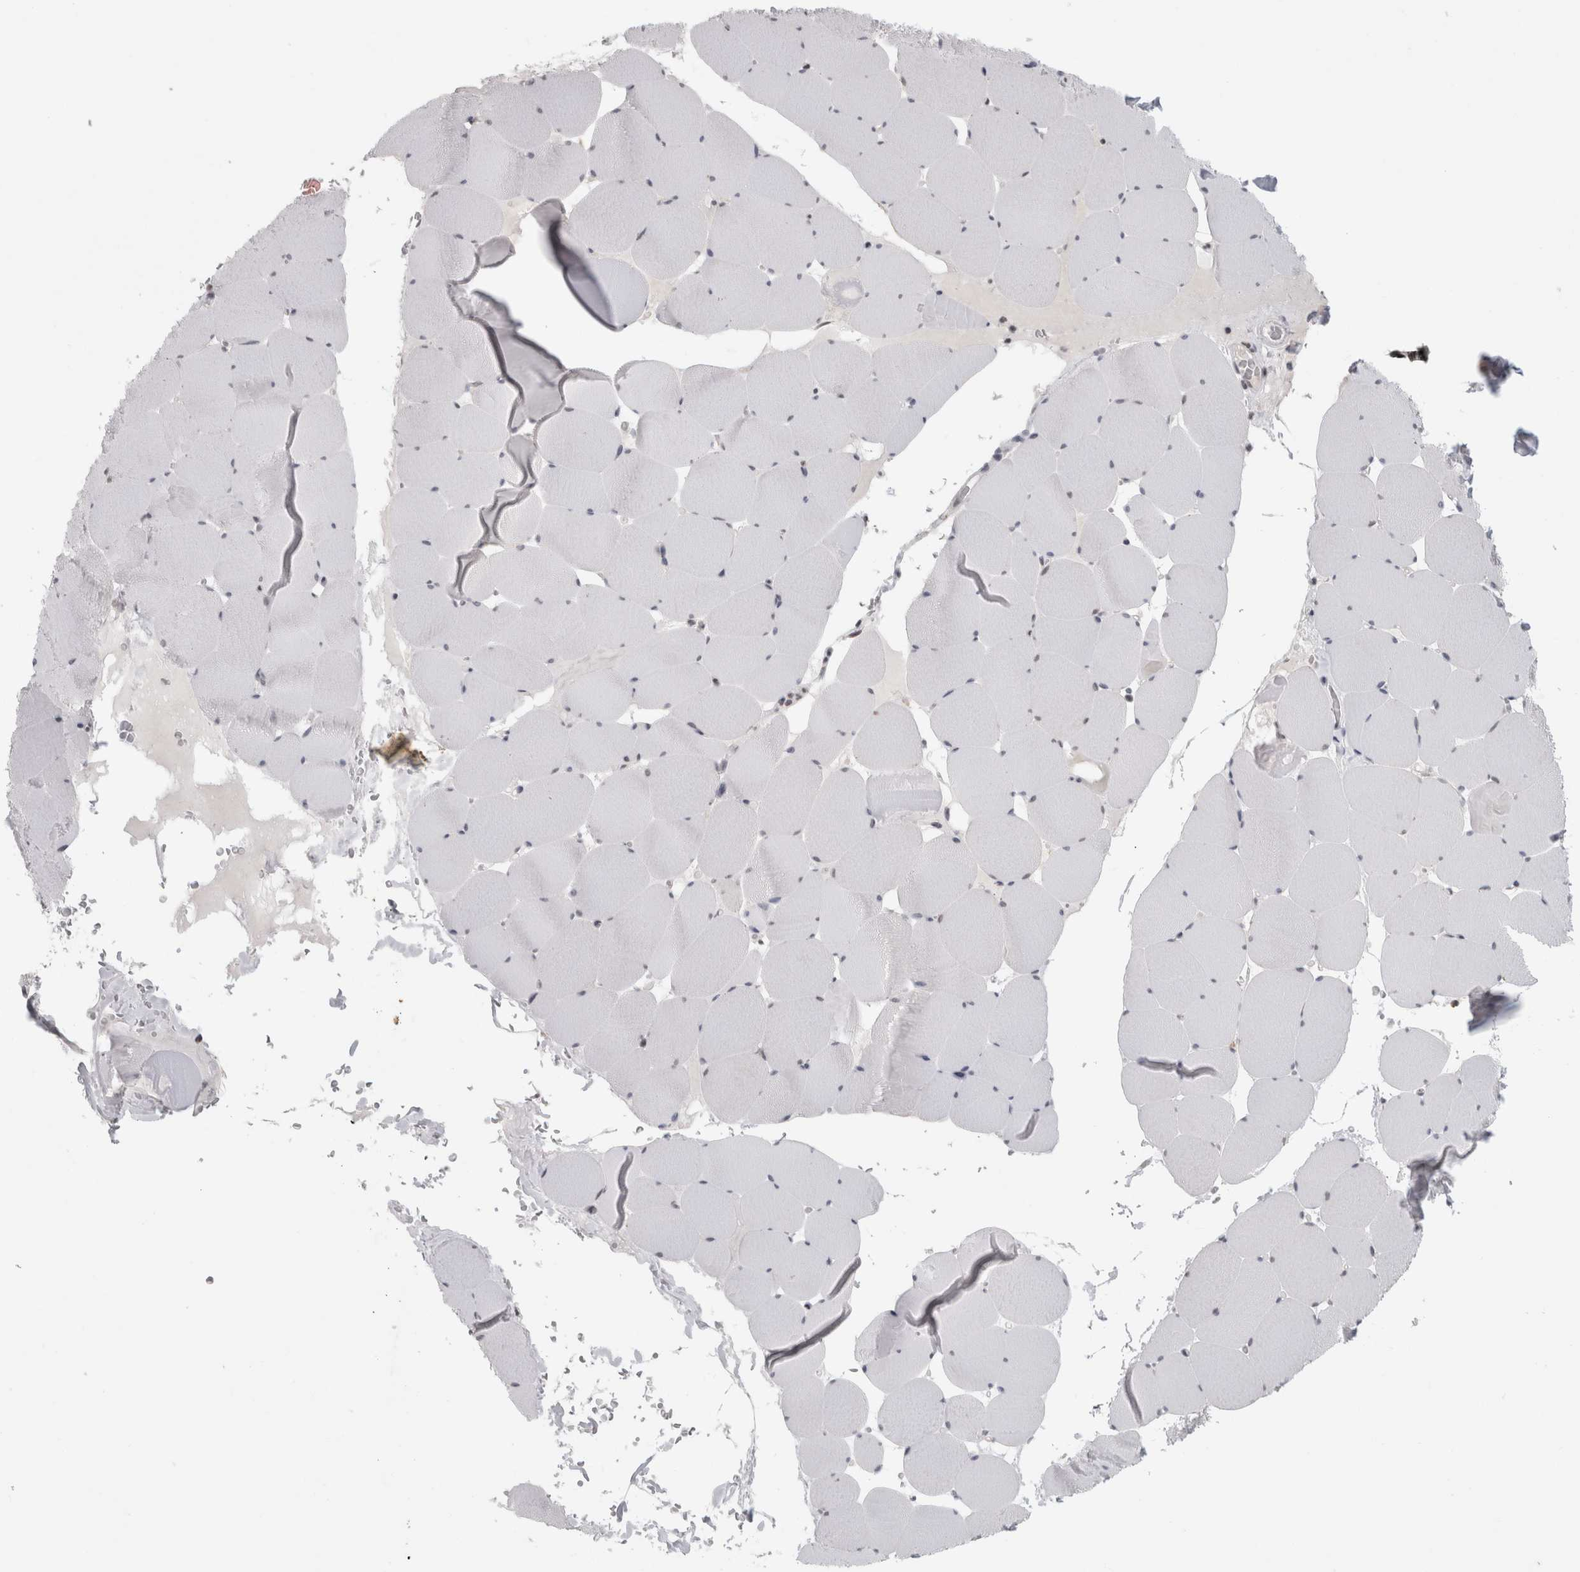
{"staining": {"intensity": "weak", "quantity": "<25%", "location": "nuclear"}, "tissue": "skeletal muscle", "cell_type": "Myocytes", "image_type": "normal", "snomed": [{"axis": "morphology", "description": "Normal tissue, NOS"}, {"axis": "topography", "description": "Skeletal muscle"}], "caption": "This is a micrograph of IHC staining of normal skeletal muscle, which shows no staining in myocytes.", "gene": "SRARP", "patient": {"sex": "male", "age": 62}}